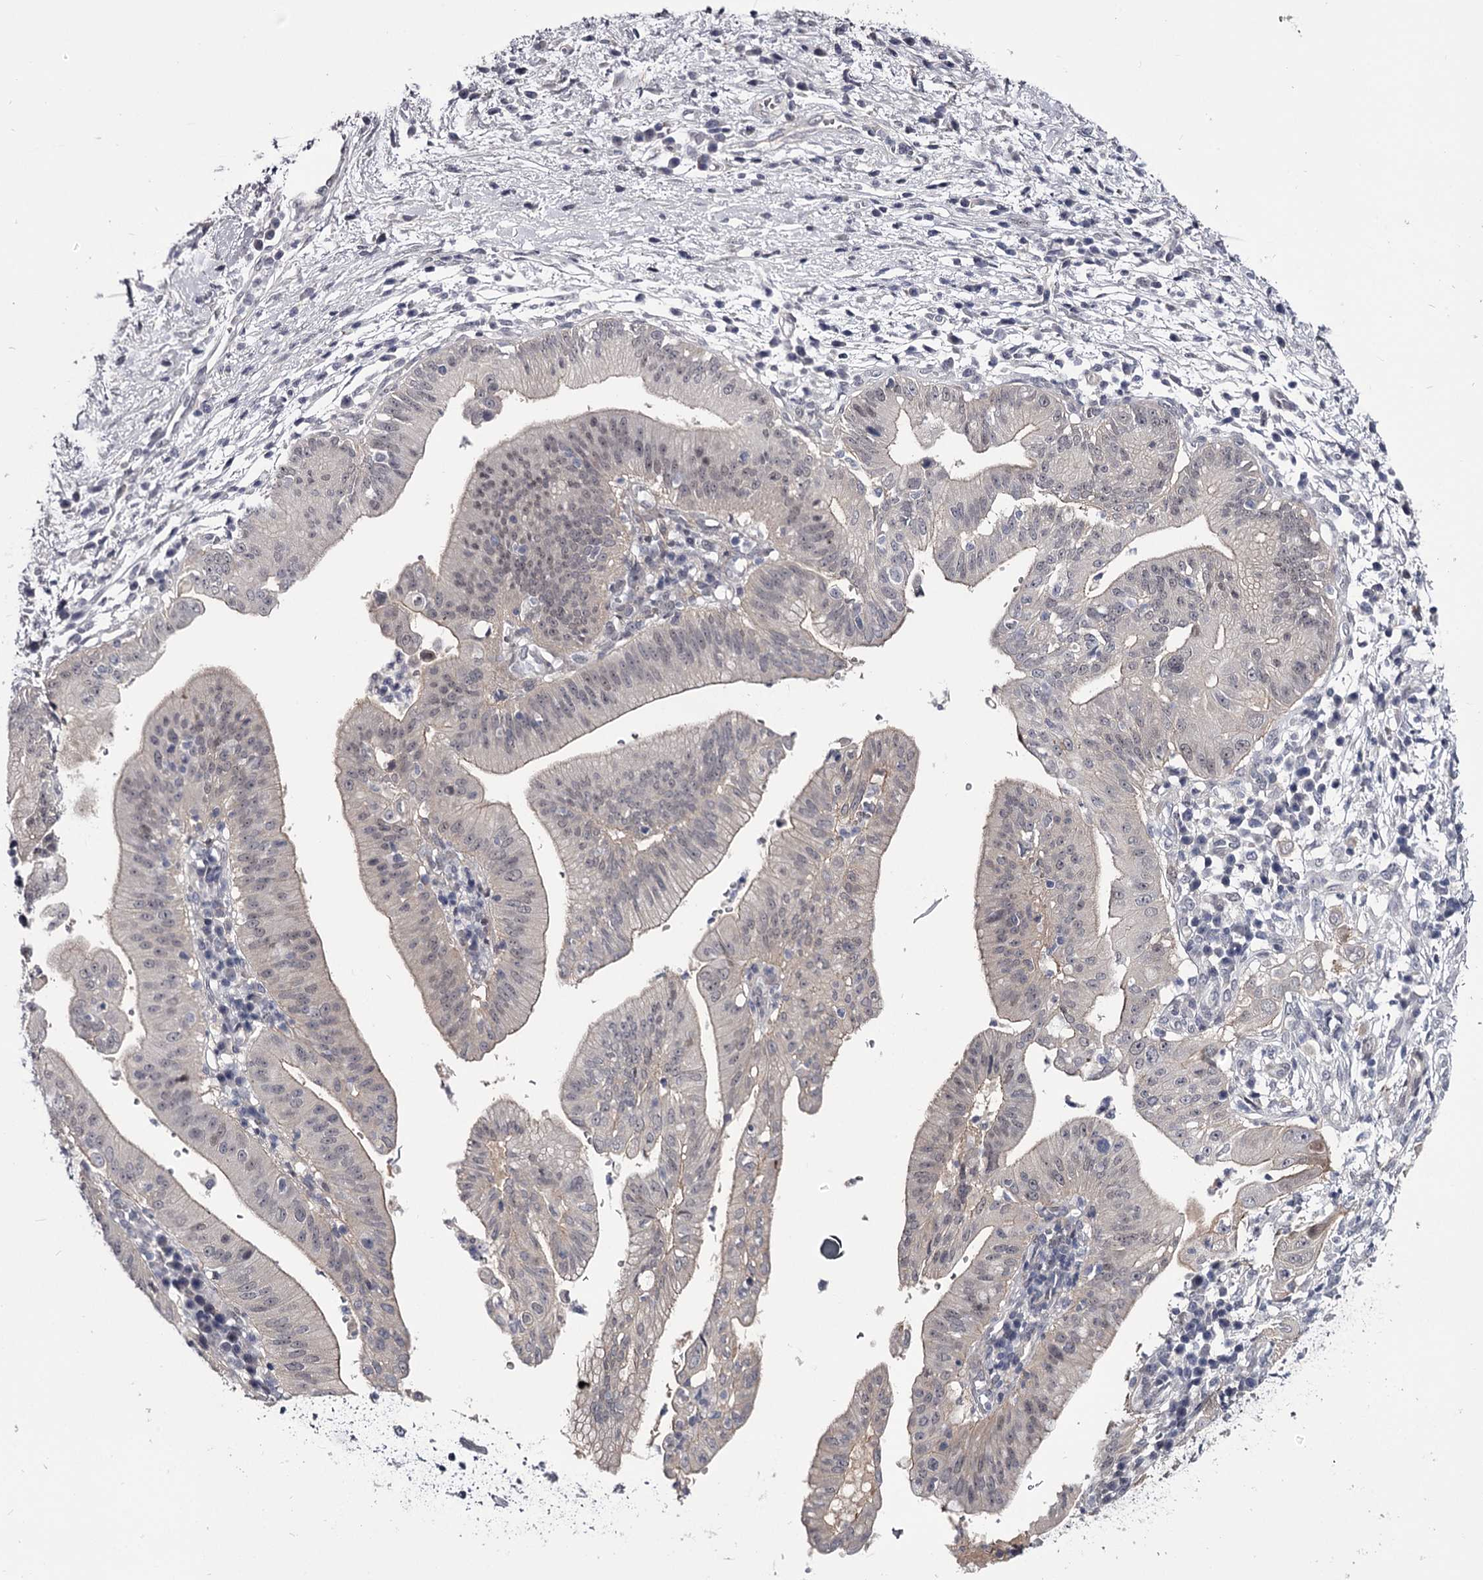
{"staining": {"intensity": "negative", "quantity": "none", "location": "none"}, "tissue": "pancreatic cancer", "cell_type": "Tumor cells", "image_type": "cancer", "snomed": [{"axis": "morphology", "description": "Adenocarcinoma, NOS"}, {"axis": "topography", "description": "Pancreas"}], "caption": "Tumor cells show no significant positivity in pancreatic cancer (adenocarcinoma).", "gene": "OVOL2", "patient": {"sex": "male", "age": 68}}